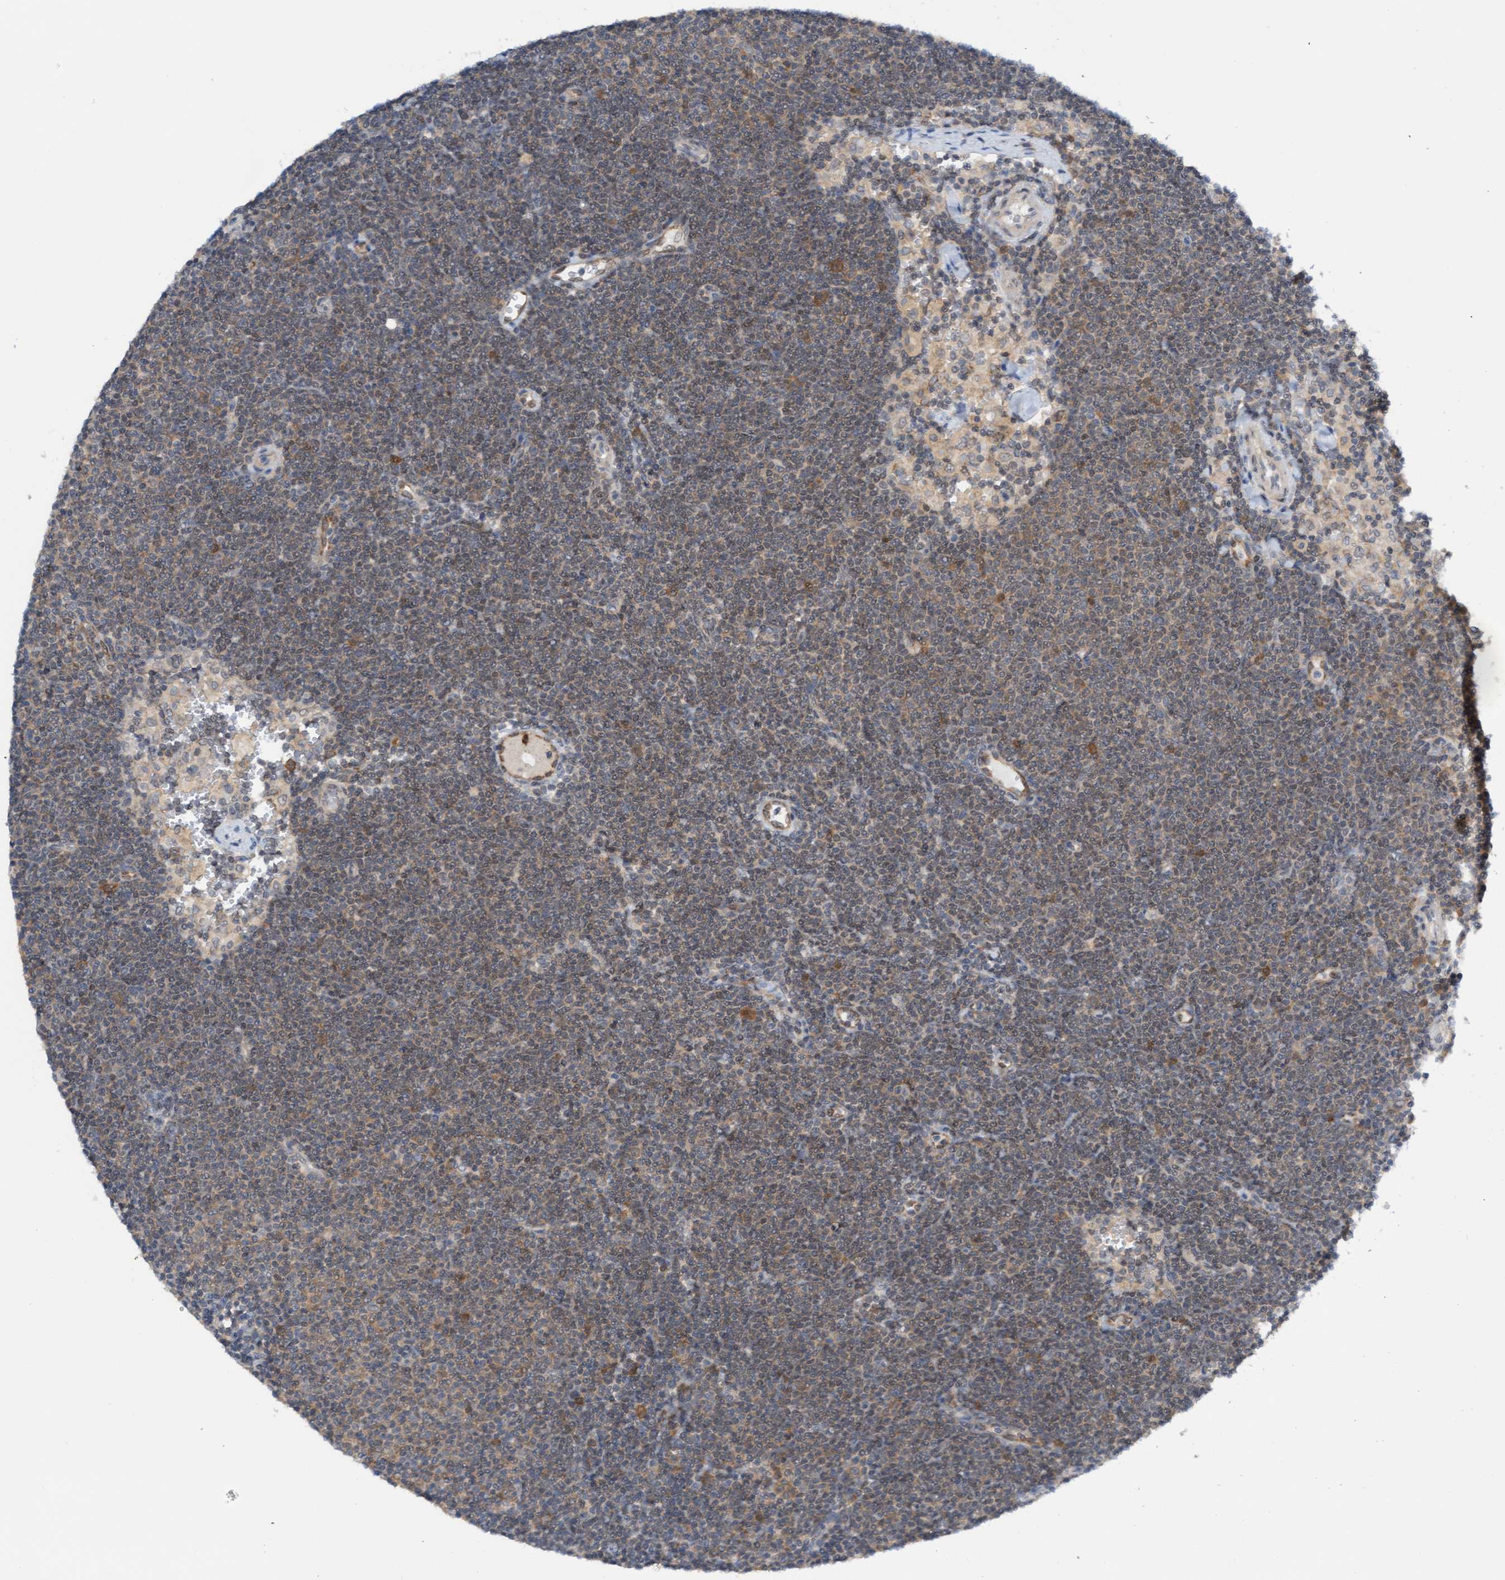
{"staining": {"intensity": "weak", "quantity": ">75%", "location": "cytoplasmic/membranous"}, "tissue": "lymphoma", "cell_type": "Tumor cells", "image_type": "cancer", "snomed": [{"axis": "morphology", "description": "Malignant lymphoma, non-Hodgkin's type, Low grade"}, {"axis": "topography", "description": "Lymph node"}], "caption": "A high-resolution histopathology image shows IHC staining of lymphoma, which displays weak cytoplasmic/membranous positivity in about >75% of tumor cells.", "gene": "AMZ2", "patient": {"sex": "female", "age": 53}}